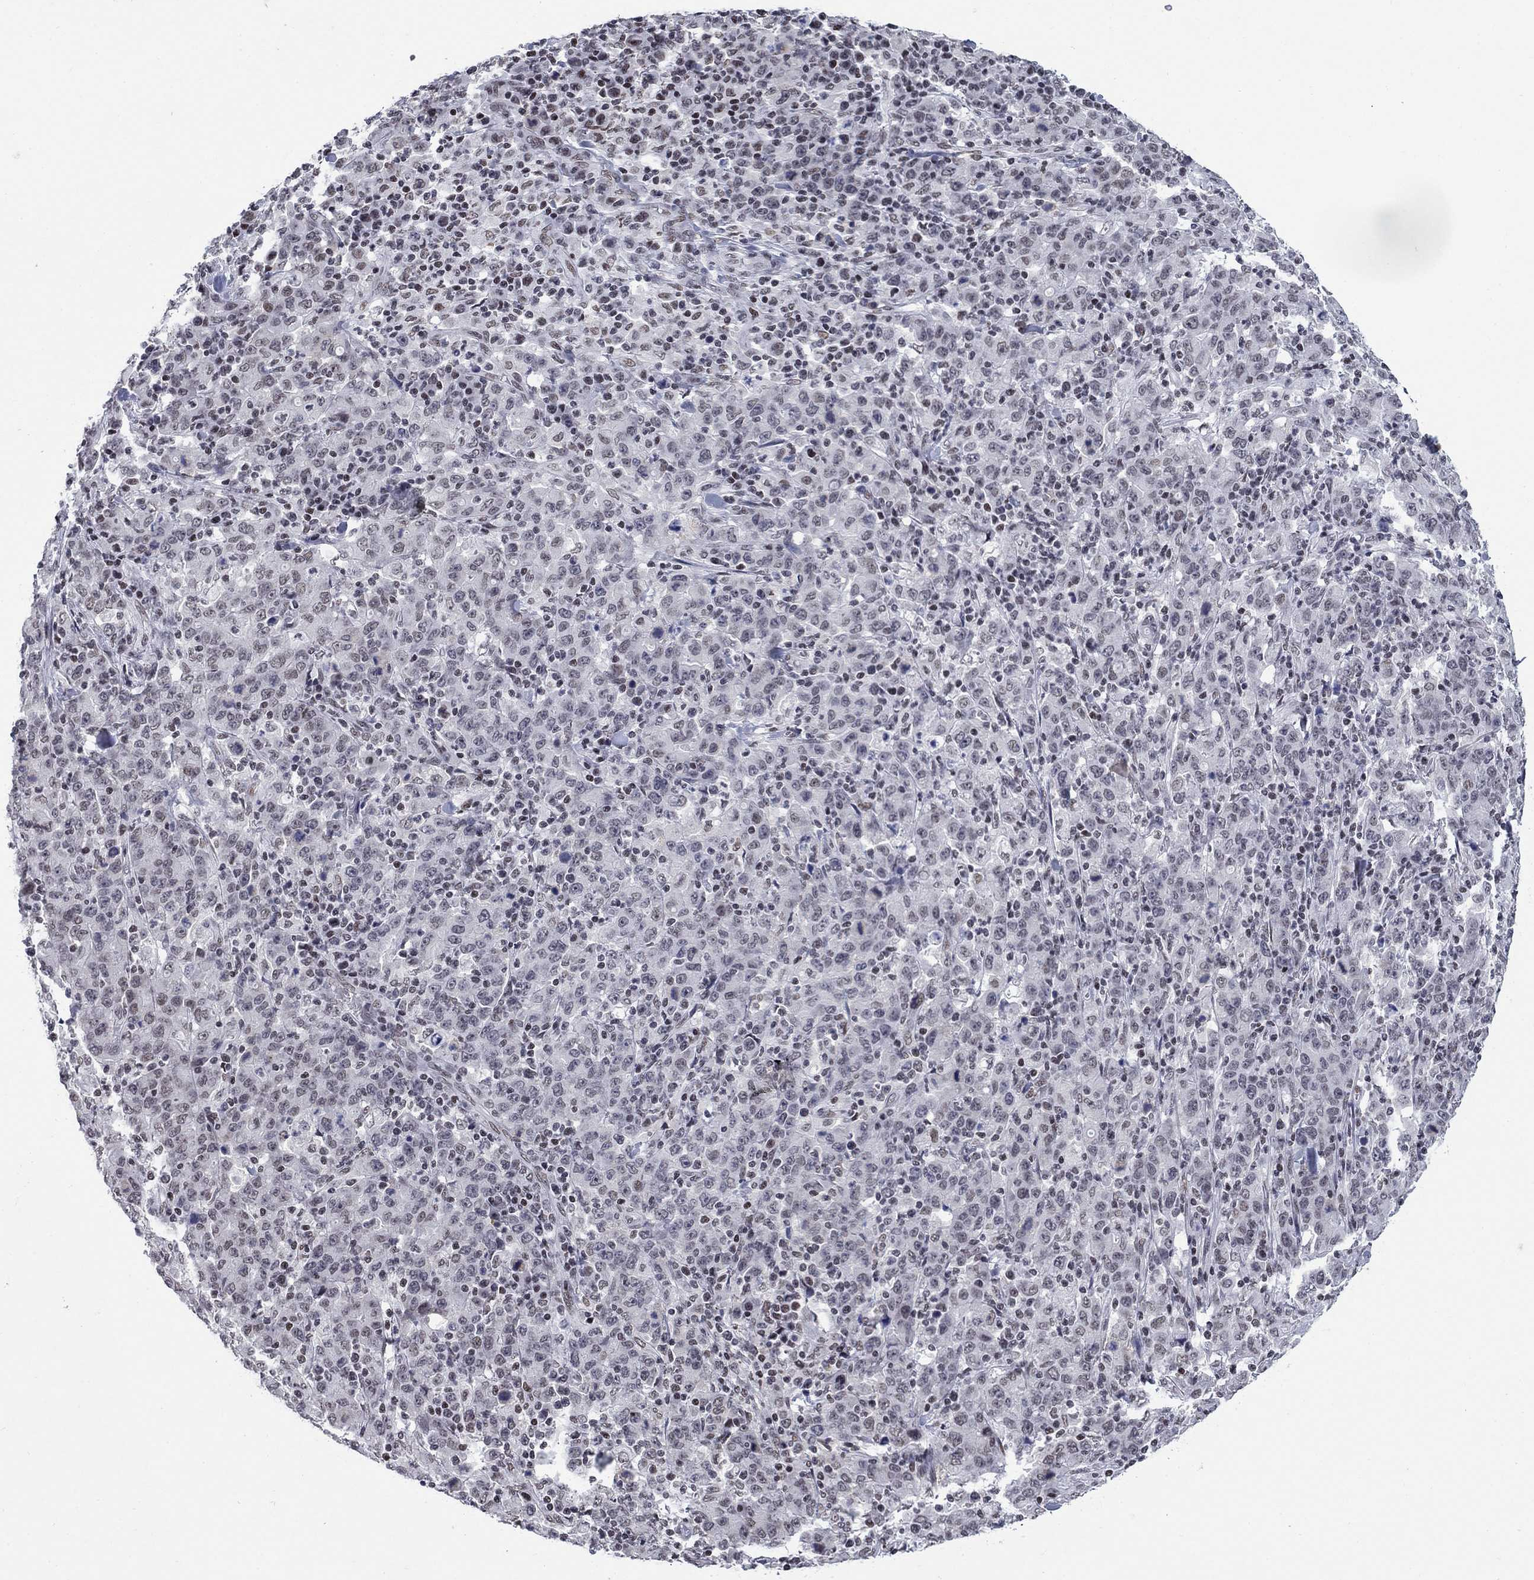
{"staining": {"intensity": "negative", "quantity": "none", "location": "none"}, "tissue": "stomach cancer", "cell_type": "Tumor cells", "image_type": "cancer", "snomed": [{"axis": "morphology", "description": "Adenocarcinoma, NOS"}, {"axis": "topography", "description": "Stomach, upper"}], "caption": "A high-resolution histopathology image shows immunohistochemistry staining of stomach adenocarcinoma, which shows no significant expression in tumor cells.", "gene": "NPAS3", "patient": {"sex": "male", "age": 69}}